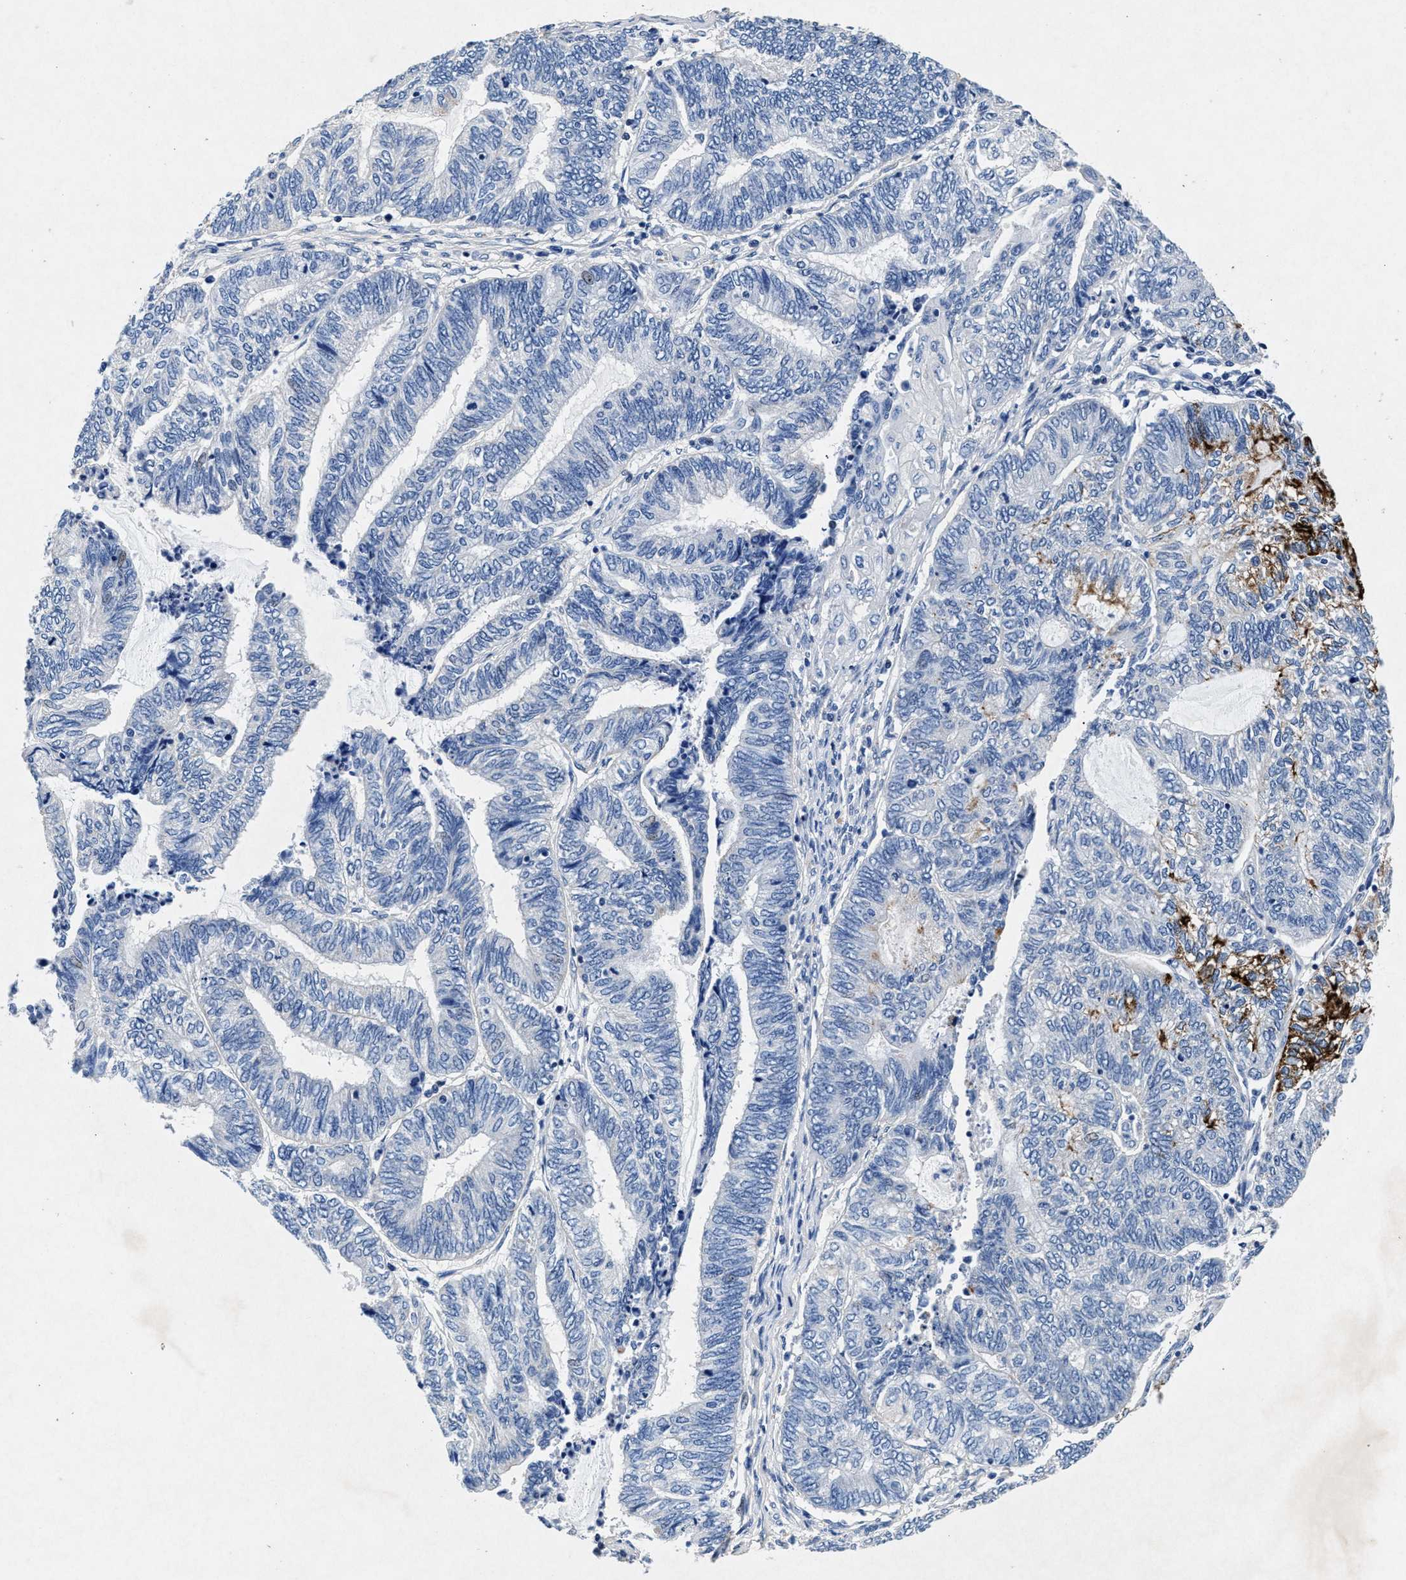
{"staining": {"intensity": "negative", "quantity": "none", "location": "none"}, "tissue": "endometrial cancer", "cell_type": "Tumor cells", "image_type": "cancer", "snomed": [{"axis": "morphology", "description": "Adenocarcinoma, NOS"}, {"axis": "topography", "description": "Uterus"}, {"axis": "topography", "description": "Endometrium"}], "caption": "IHC micrograph of neoplastic tissue: human adenocarcinoma (endometrial) stained with DAB (3,3'-diaminobenzidine) displays no significant protein expression in tumor cells.", "gene": "MAP6", "patient": {"sex": "female", "age": 70}}